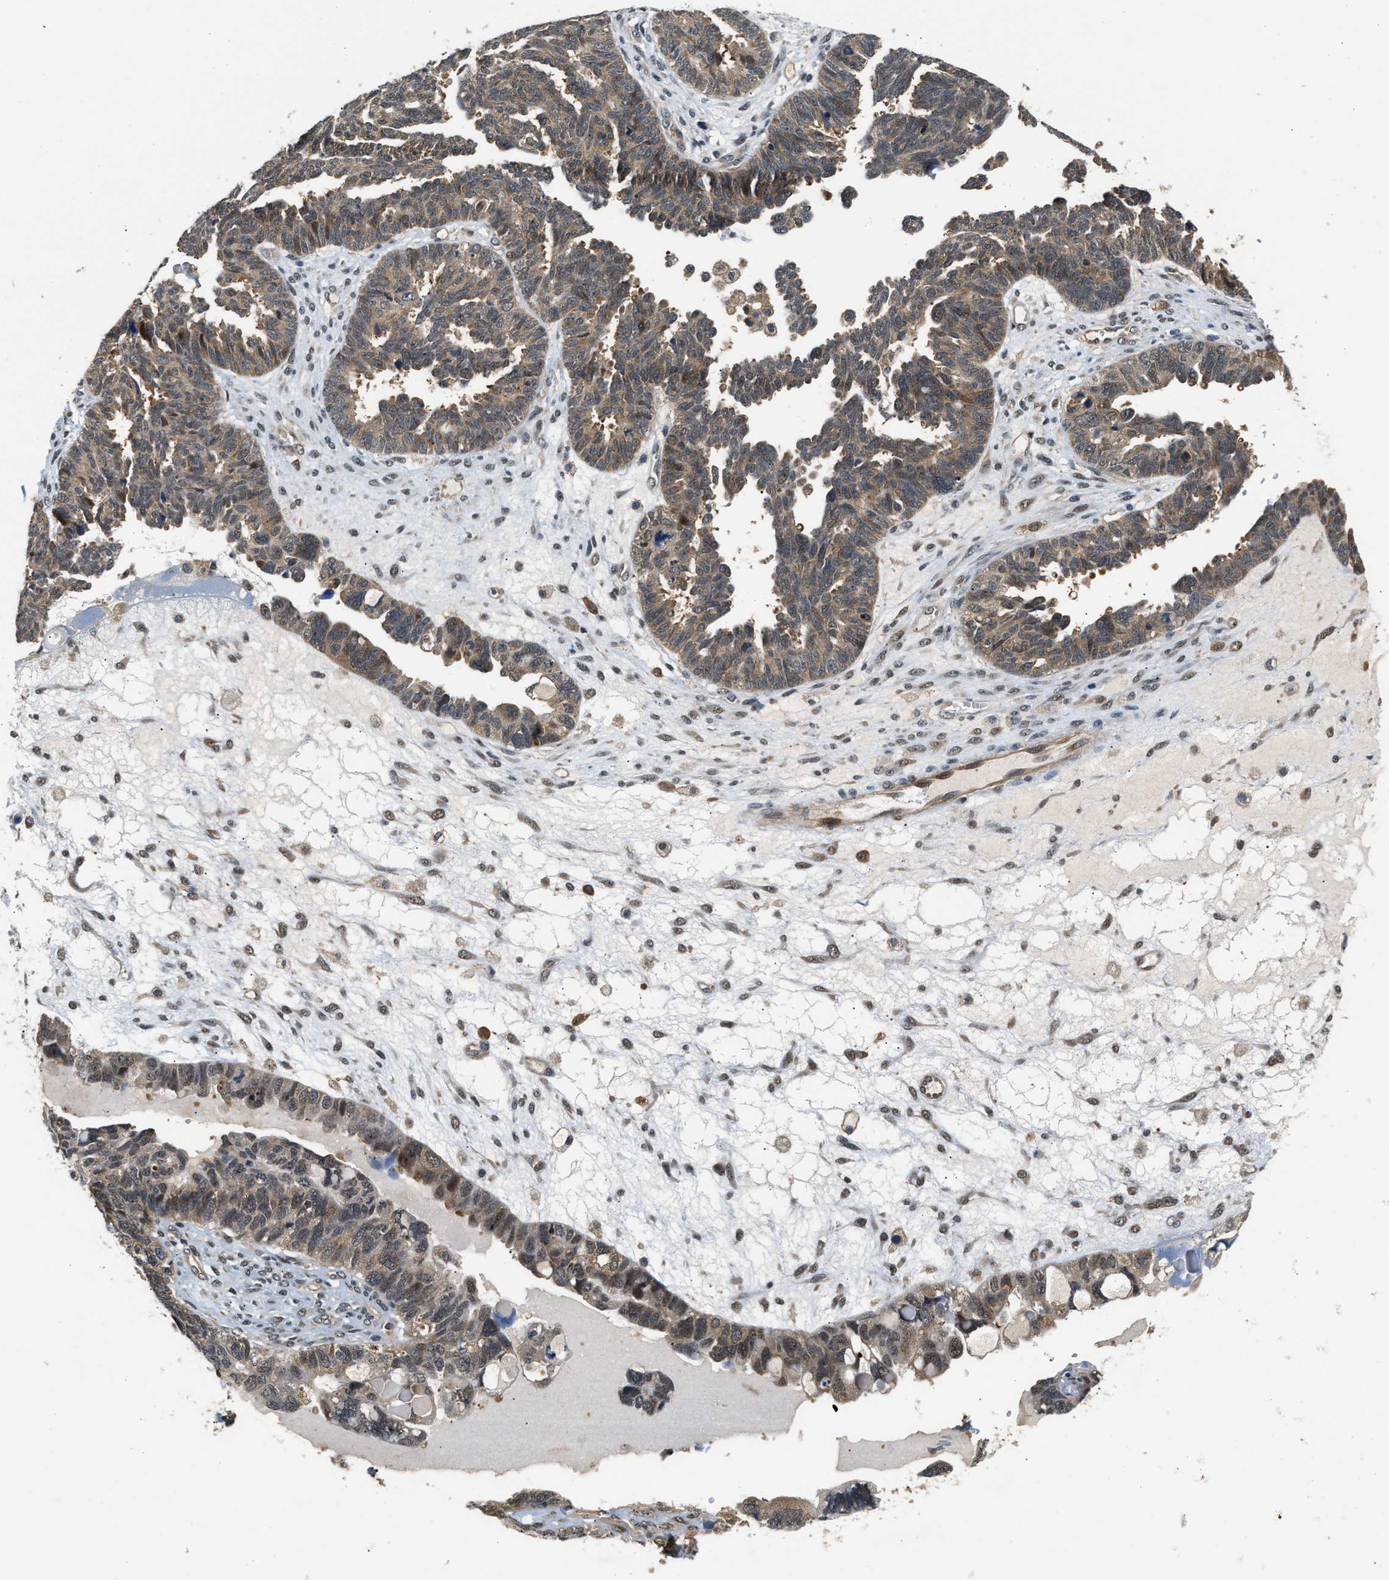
{"staining": {"intensity": "weak", "quantity": ">75%", "location": "cytoplasmic/membranous,nuclear"}, "tissue": "ovarian cancer", "cell_type": "Tumor cells", "image_type": "cancer", "snomed": [{"axis": "morphology", "description": "Cystadenocarcinoma, serous, NOS"}, {"axis": "topography", "description": "Ovary"}], "caption": "Tumor cells show low levels of weak cytoplasmic/membranous and nuclear staining in approximately >75% of cells in human ovarian cancer (serous cystadenocarcinoma). Using DAB (brown) and hematoxylin (blue) stains, captured at high magnification using brightfield microscopy.", "gene": "LARP6", "patient": {"sex": "female", "age": 79}}